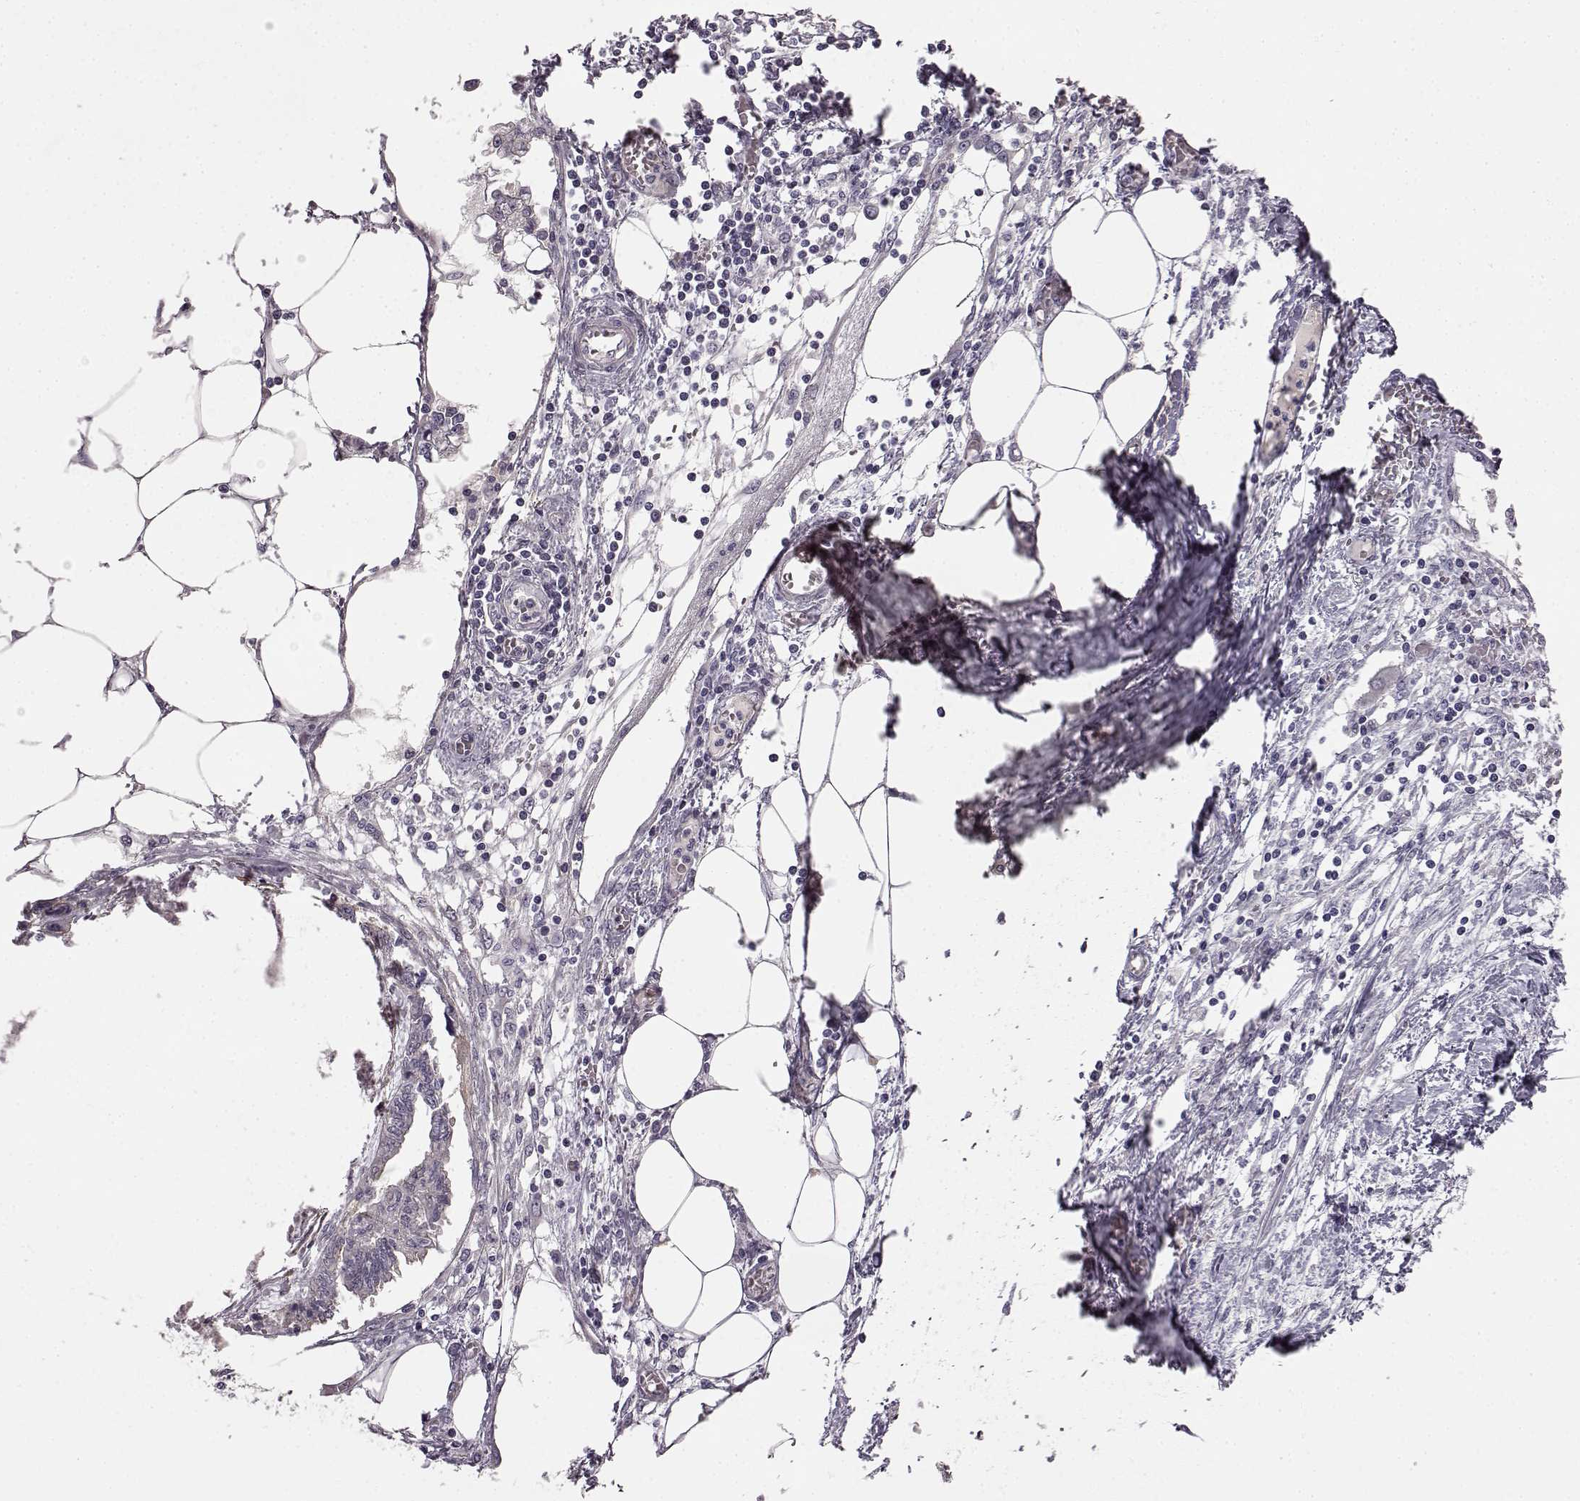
{"staining": {"intensity": "negative", "quantity": "none", "location": "none"}, "tissue": "endometrial cancer", "cell_type": "Tumor cells", "image_type": "cancer", "snomed": [{"axis": "morphology", "description": "Adenocarcinoma, NOS"}, {"axis": "morphology", "description": "Adenocarcinoma, metastatic, NOS"}, {"axis": "topography", "description": "Adipose tissue"}, {"axis": "topography", "description": "Endometrium"}], "caption": "Histopathology image shows no significant protein staining in tumor cells of endometrial cancer.", "gene": "KRT85", "patient": {"sex": "female", "age": 67}}